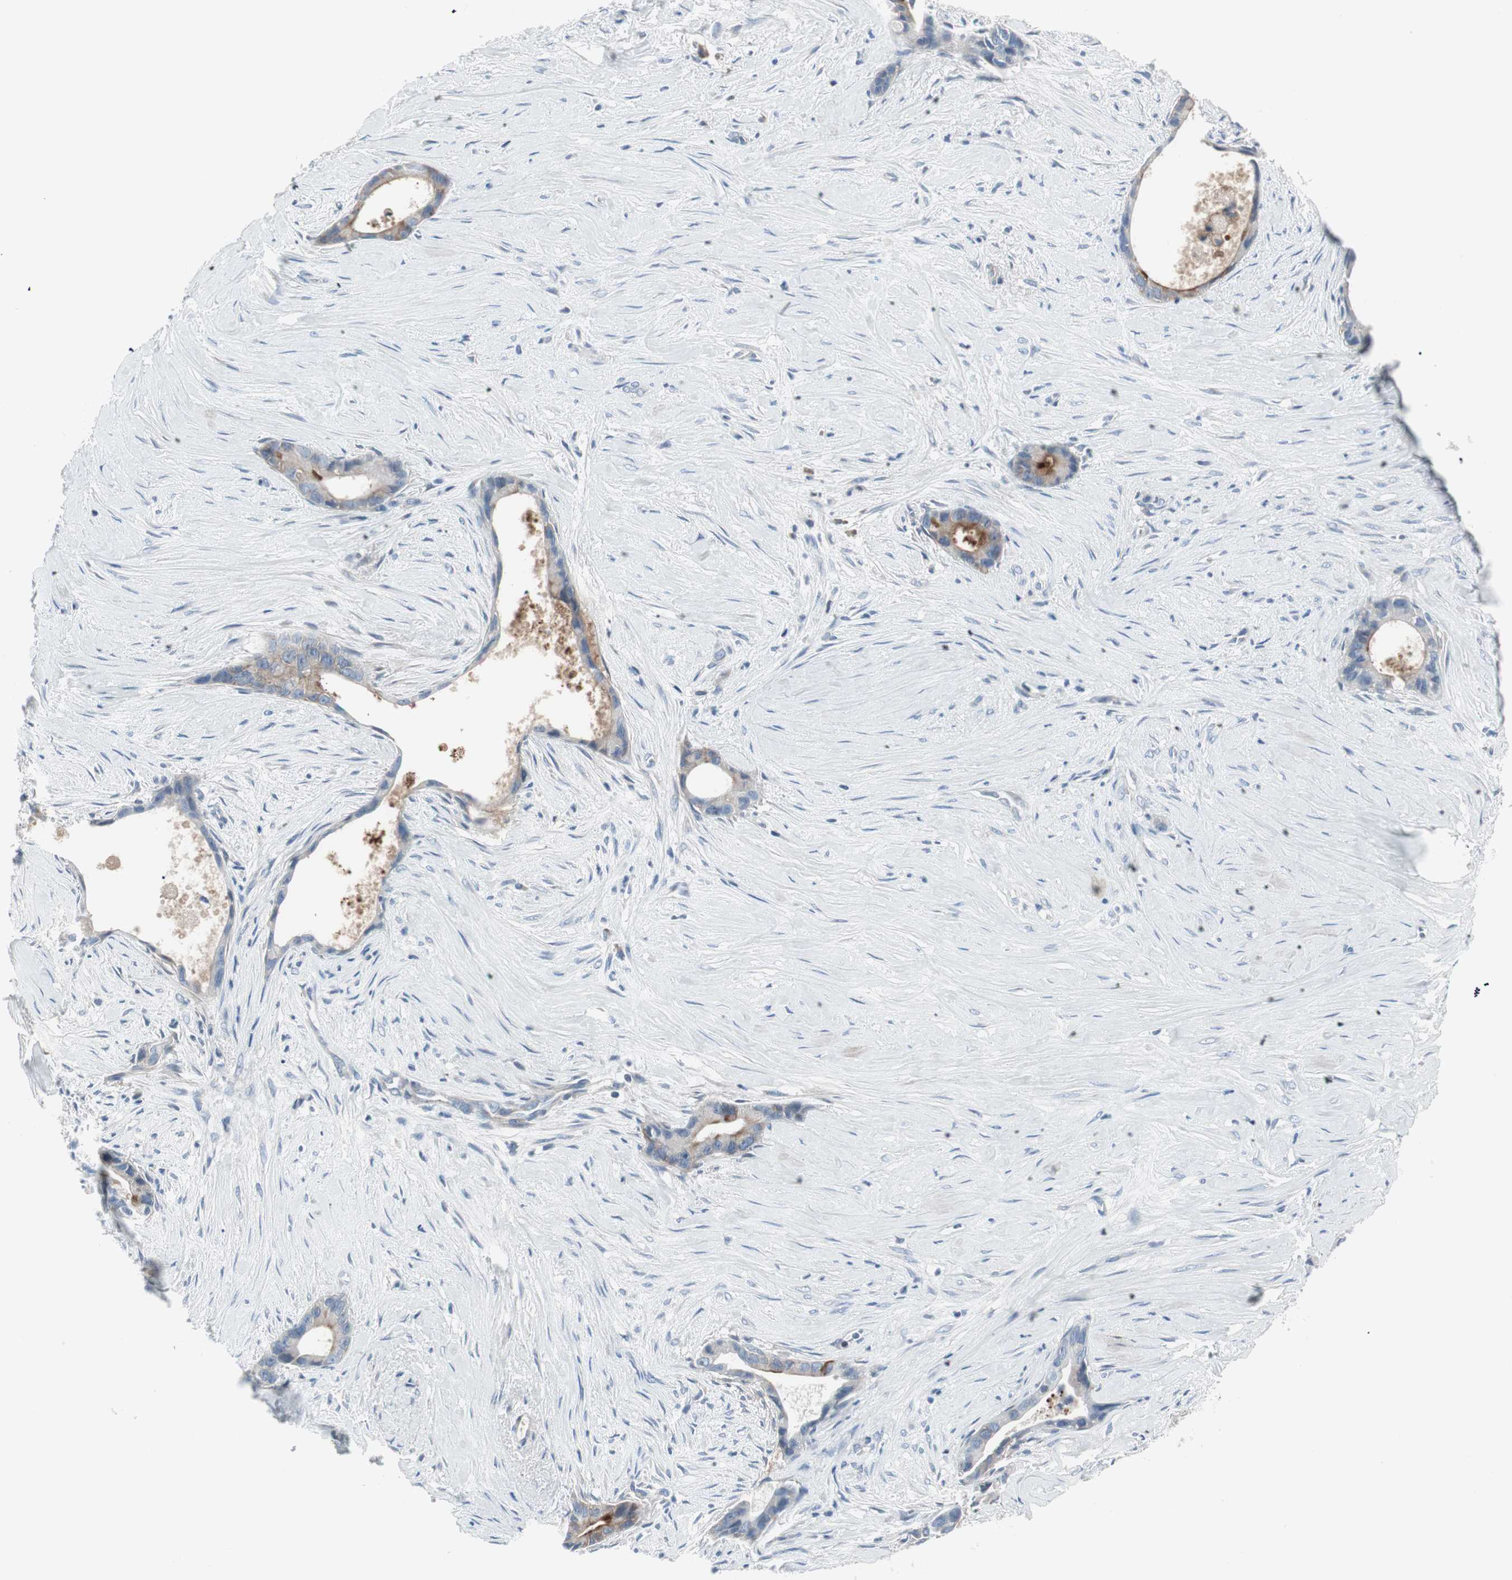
{"staining": {"intensity": "moderate", "quantity": "<25%", "location": "cytoplasmic/membranous"}, "tissue": "liver cancer", "cell_type": "Tumor cells", "image_type": "cancer", "snomed": [{"axis": "morphology", "description": "Cholangiocarcinoma"}, {"axis": "topography", "description": "Liver"}], "caption": "Protein analysis of liver cholangiocarcinoma tissue shows moderate cytoplasmic/membranous positivity in about <25% of tumor cells.", "gene": "PIGR", "patient": {"sex": "female", "age": 55}}